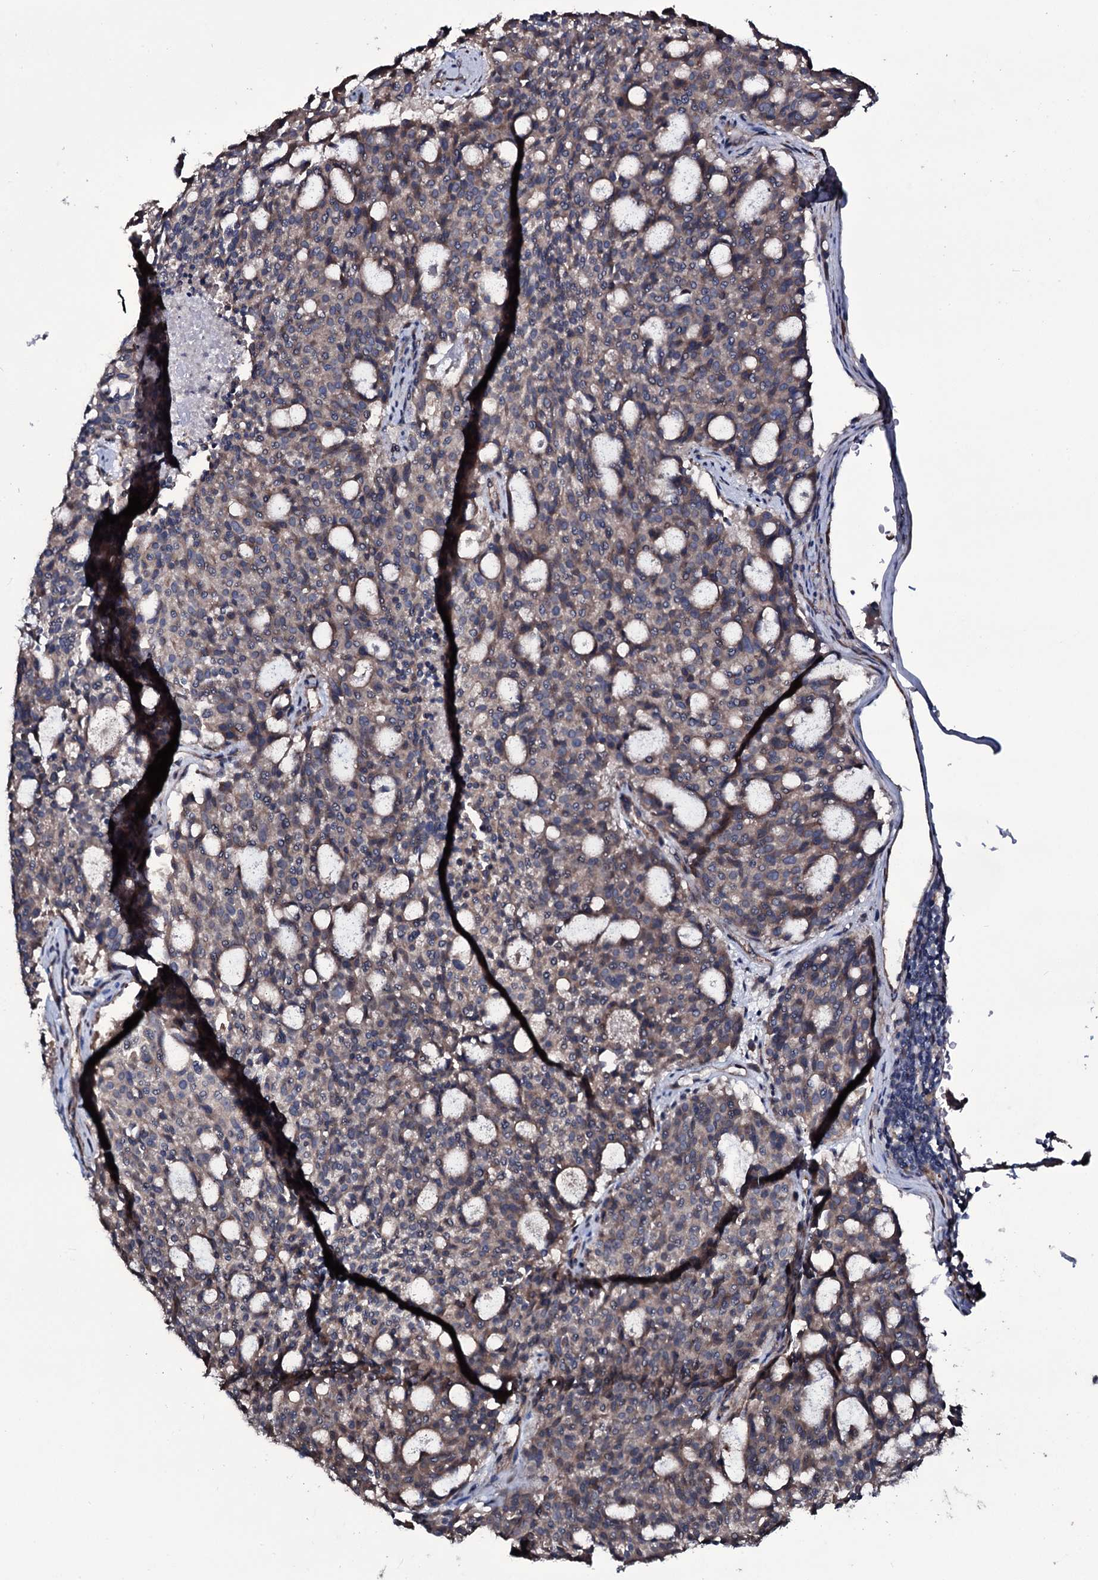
{"staining": {"intensity": "weak", "quantity": "25%-75%", "location": "cytoplasmic/membranous"}, "tissue": "carcinoid", "cell_type": "Tumor cells", "image_type": "cancer", "snomed": [{"axis": "morphology", "description": "Carcinoid, malignant, NOS"}, {"axis": "topography", "description": "Pancreas"}], "caption": "Carcinoid was stained to show a protein in brown. There is low levels of weak cytoplasmic/membranous staining in about 25%-75% of tumor cells.", "gene": "WIPF3", "patient": {"sex": "female", "age": 54}}